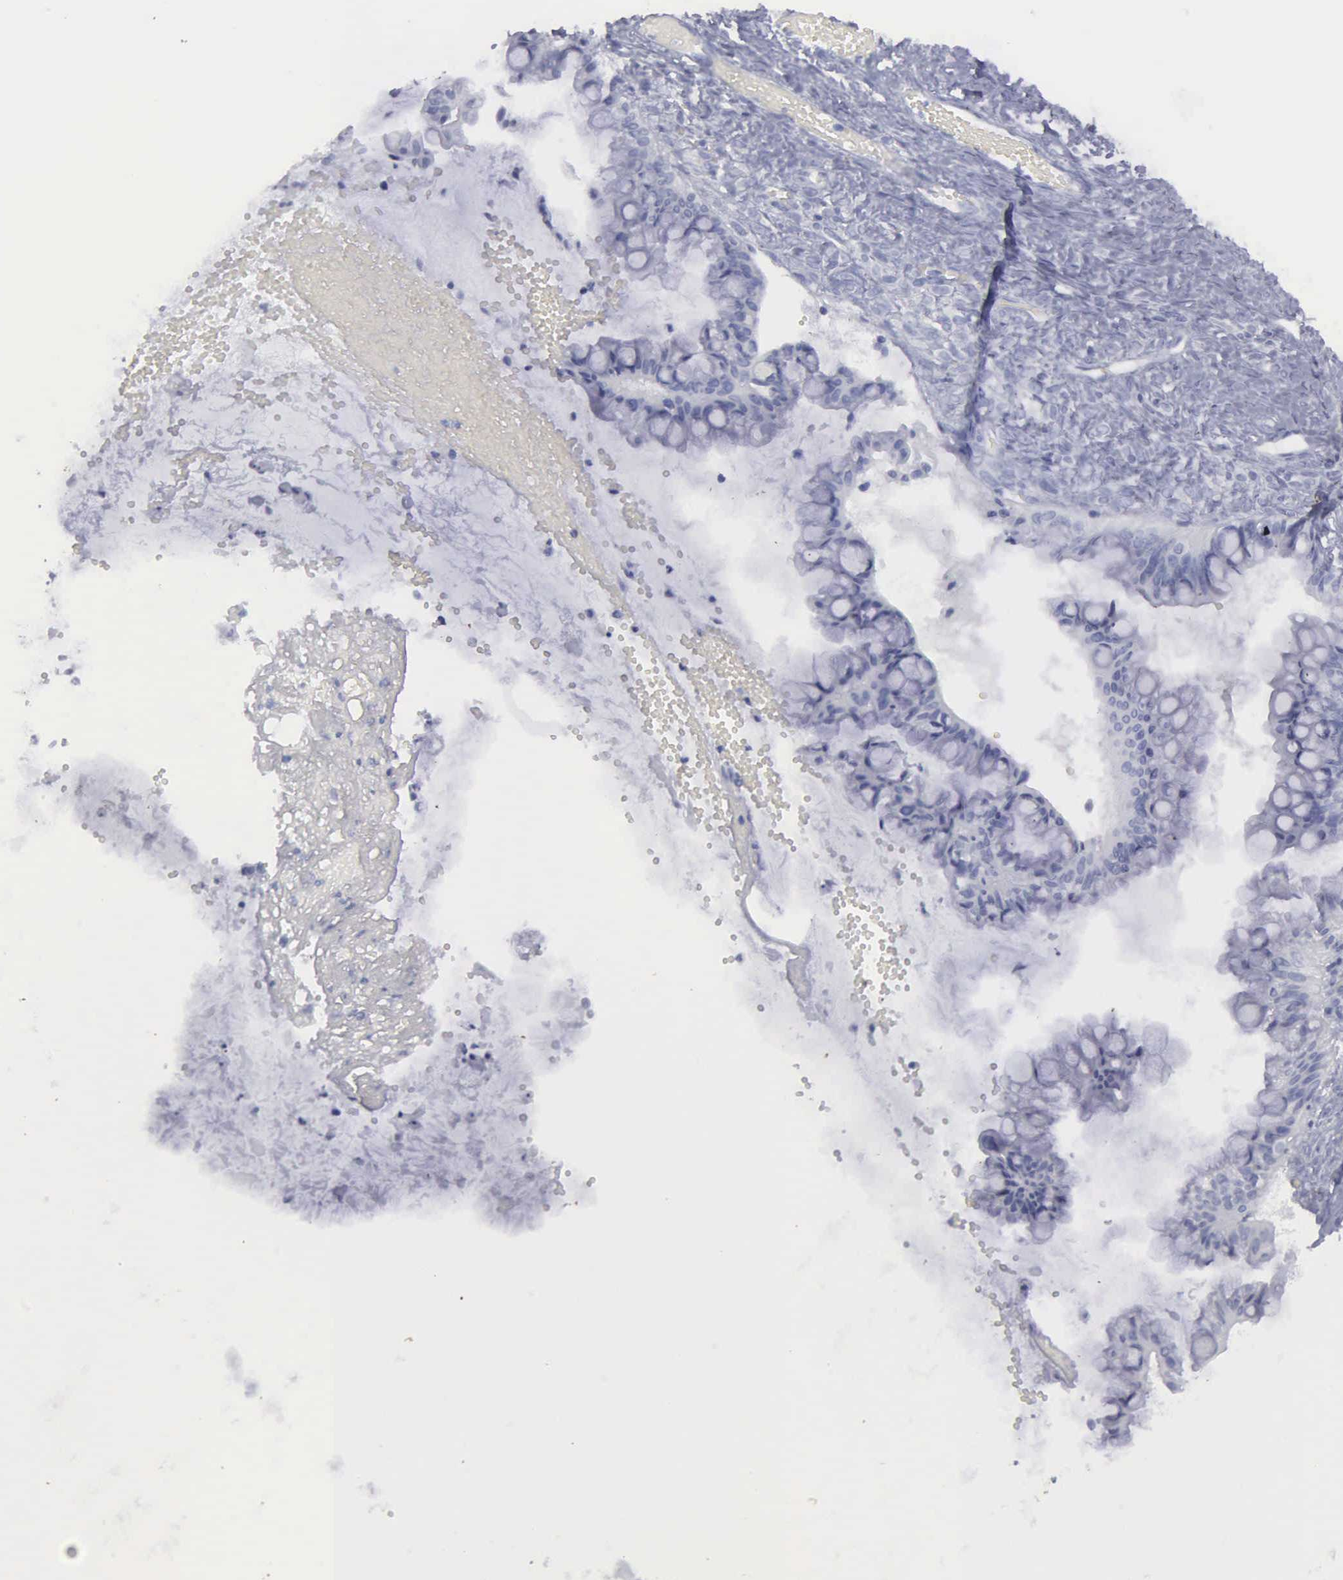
{"staining": {"intensity": "negative", "quantity": "none", "location": "none"}, "tissue": "ovarian cancer", "cell_type": "Tumor cells", "image_type": "cancer", "snomed": [{"axis": "morphology", "description": "Cystadenocarcinoma, mucinous, NOS"}, {"axis": "topography", "description": "Ovary"}], "caption": "Ovarian cancer was stained to show a protein in brown. There is no significant positivity in tumor cells.", "gene": "KIAA0586", "patient": {"sex": "female", "age": 57}}